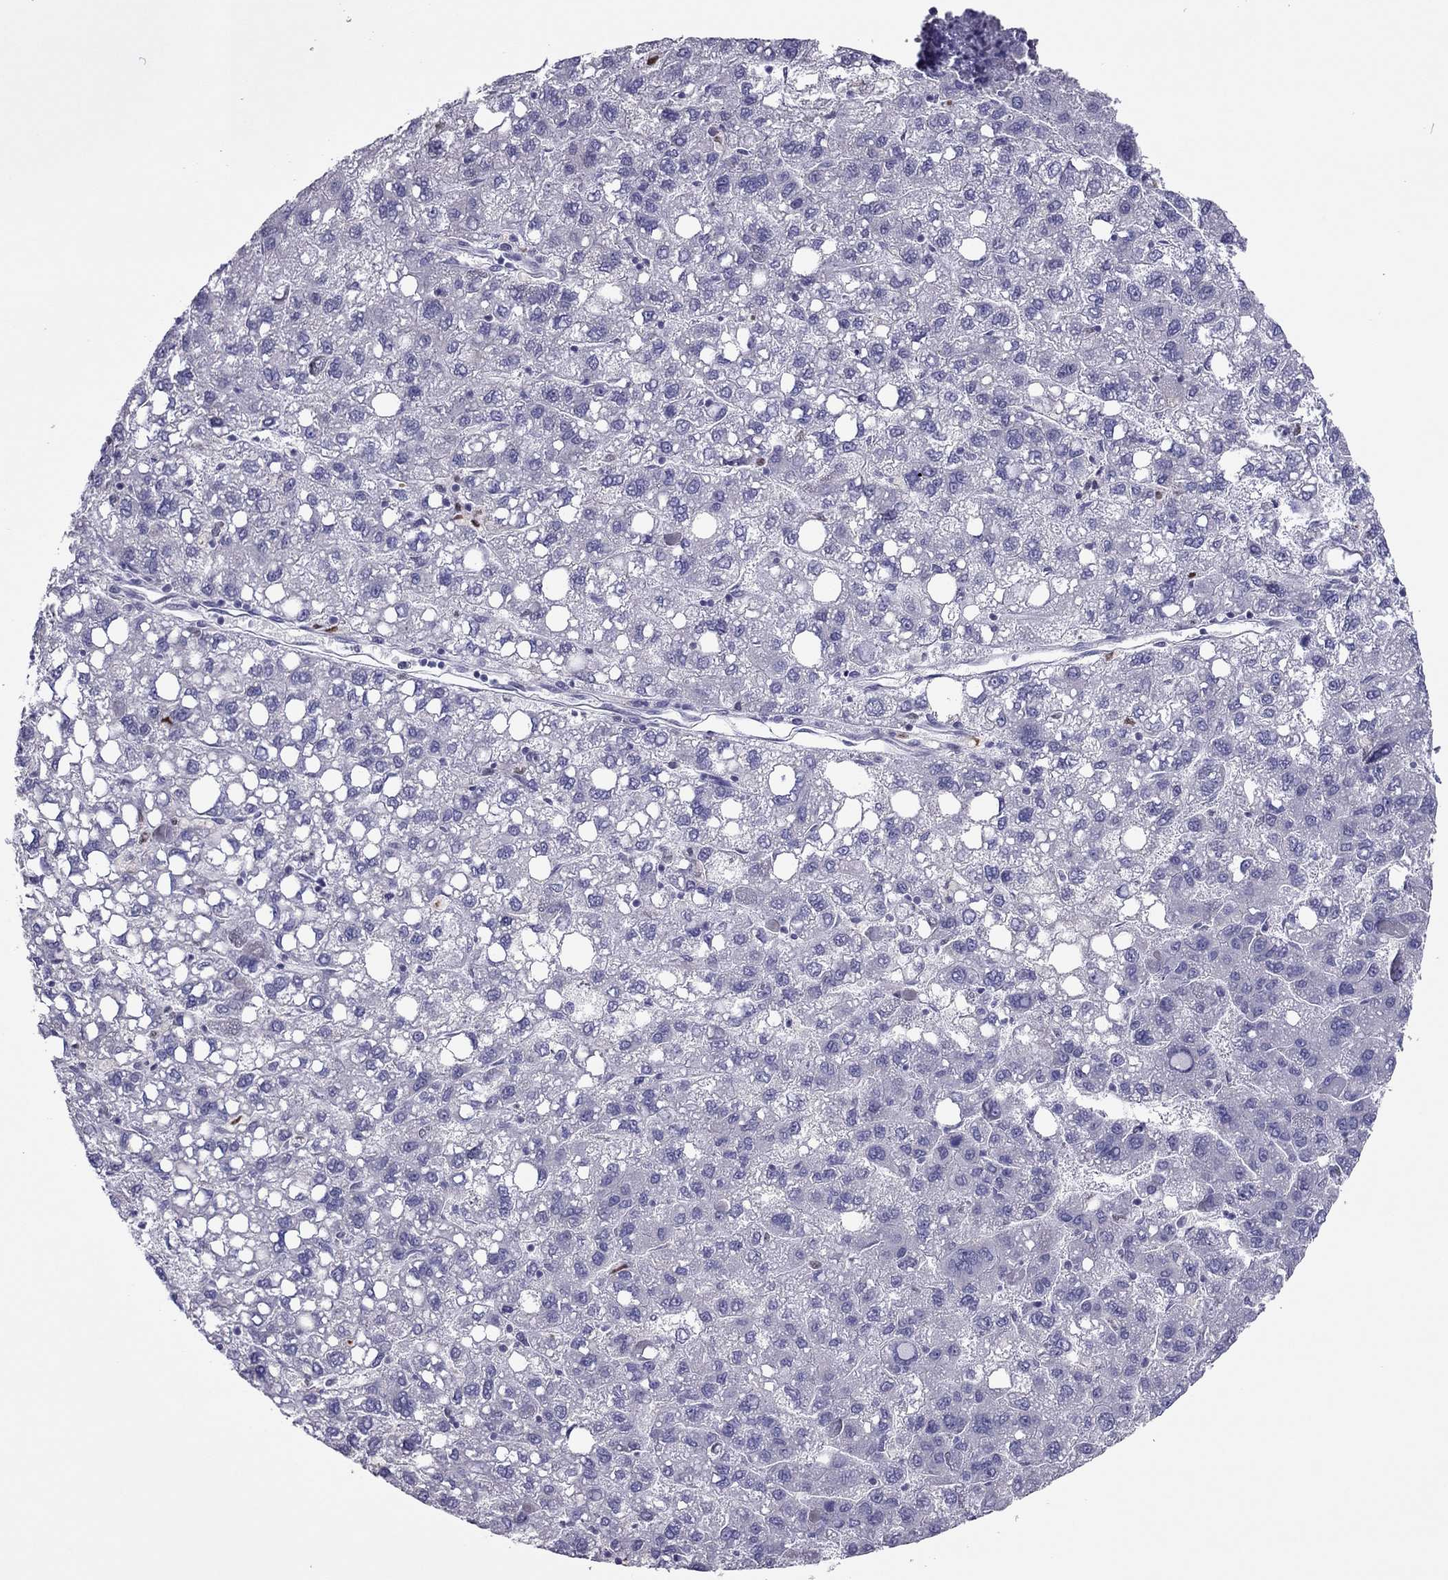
{"staining": {"intensity": "negative", "quantity": "none", "location": "none"}, "tissue": "liver cancer", "cell_type": "Tumor cells", "image_type": "cancer", "snomed": [{"axis": "morphology", "description": "Carcinoma, Hepatocellular, NOS"}, {"axis": "topography", "description": "Liver"}], "caption": "This is an IHC photomicrograph of human liver cancer (hepatocellular carcinoma). There is no expression in tumor cells.", "gene": "SPINT3", "patient": {"sex": "female", "age": 82}}